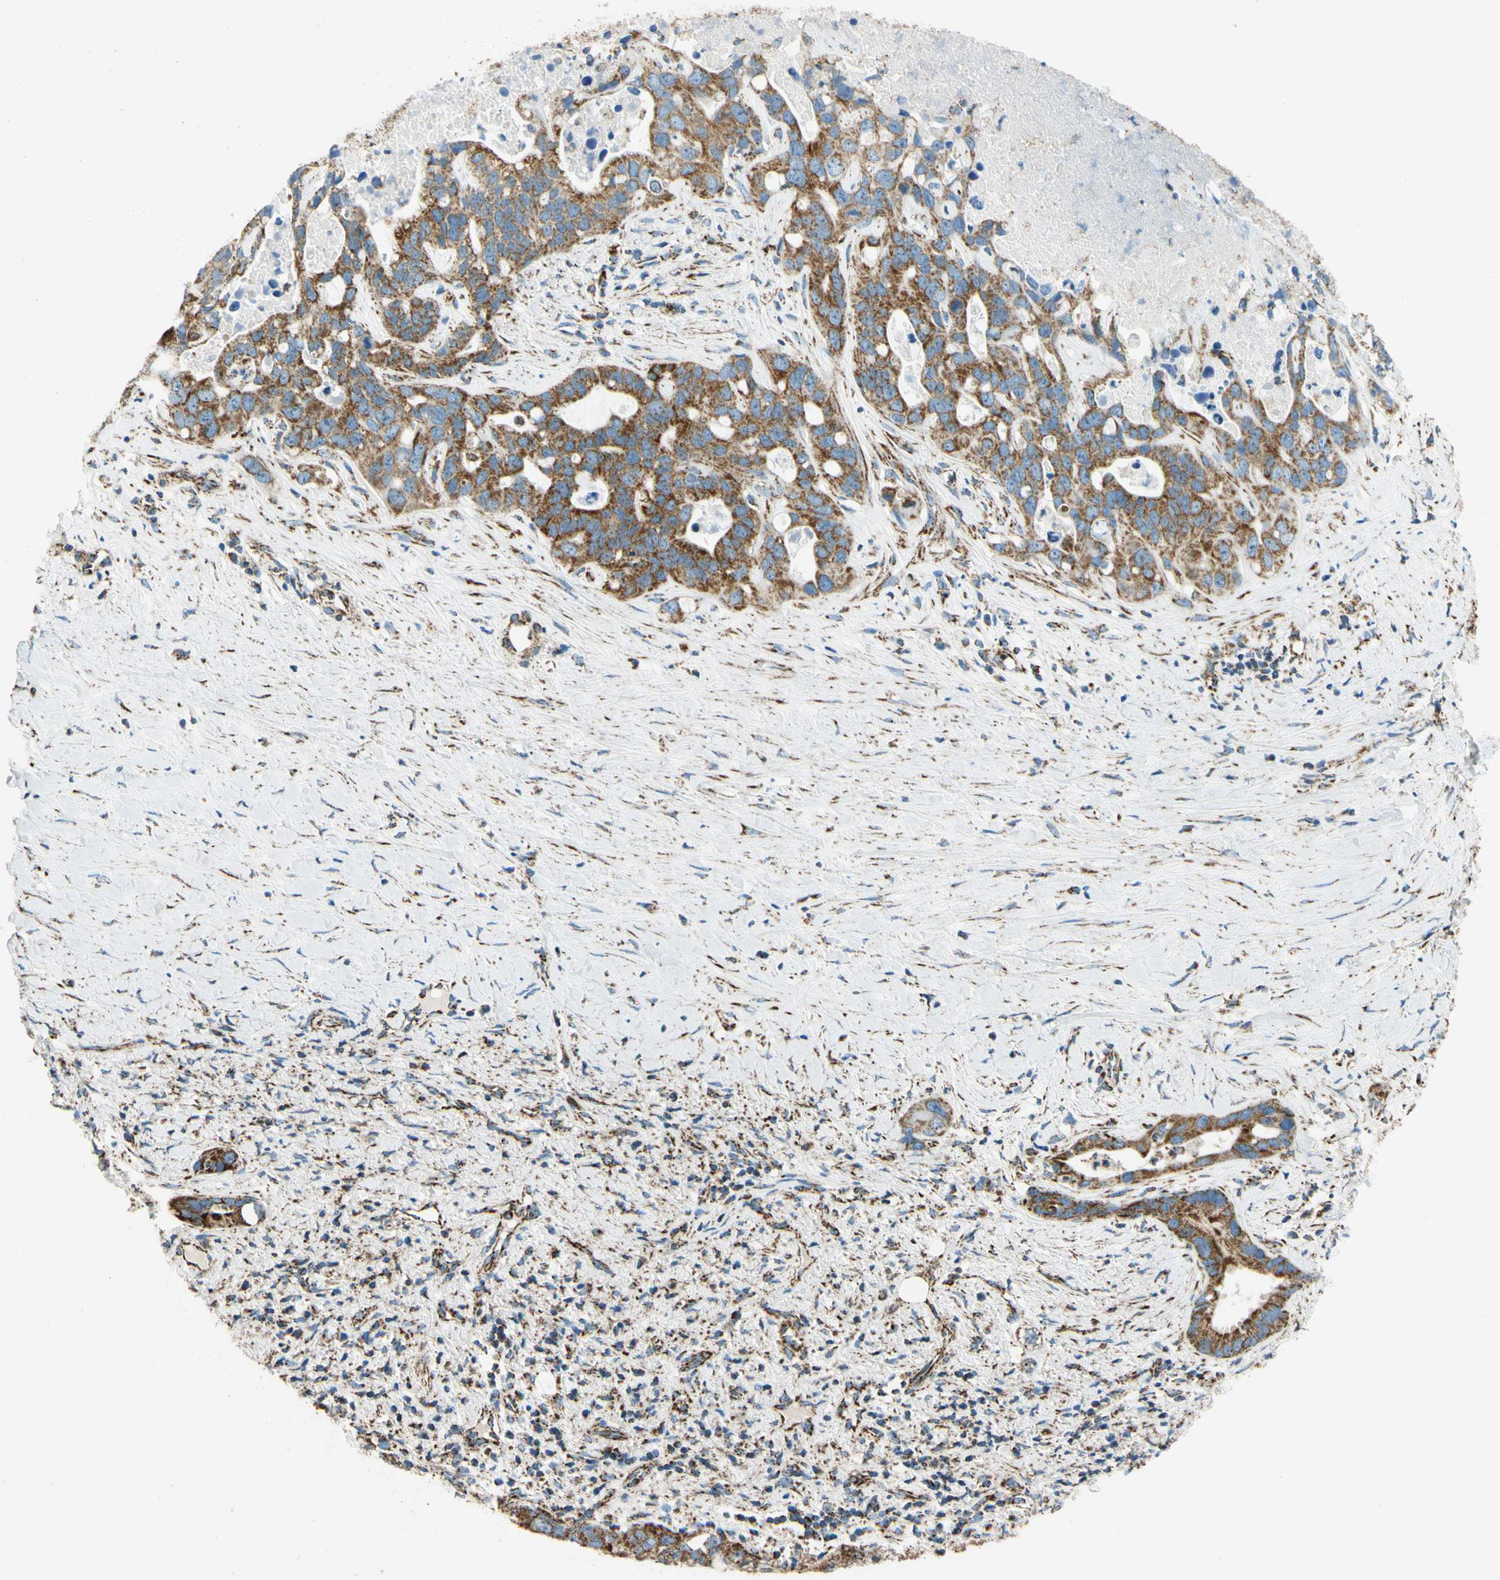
{"staining": {"intensity": "strong", "quantity": ">75%", "location": "cytoplasmic/membranous"}, "tissue": "liver cancer", "cell_type": "Tumor cells", "image_type": "cancer", "snomed": [{"axis": "morphology", "description": "Cholangiocarcinoma"}, {"axis": "topography", "description": "Liver"}], "caption": "The histopathology image reveals immunohistochemical staining of cholangiocarcinoma (liver). There is strong cytoplasmic/membranous staining is appreciated in approximately >75% of tumor cells.", "gene": "MAVS", "patient": {"sex": "female", "age": 65}}